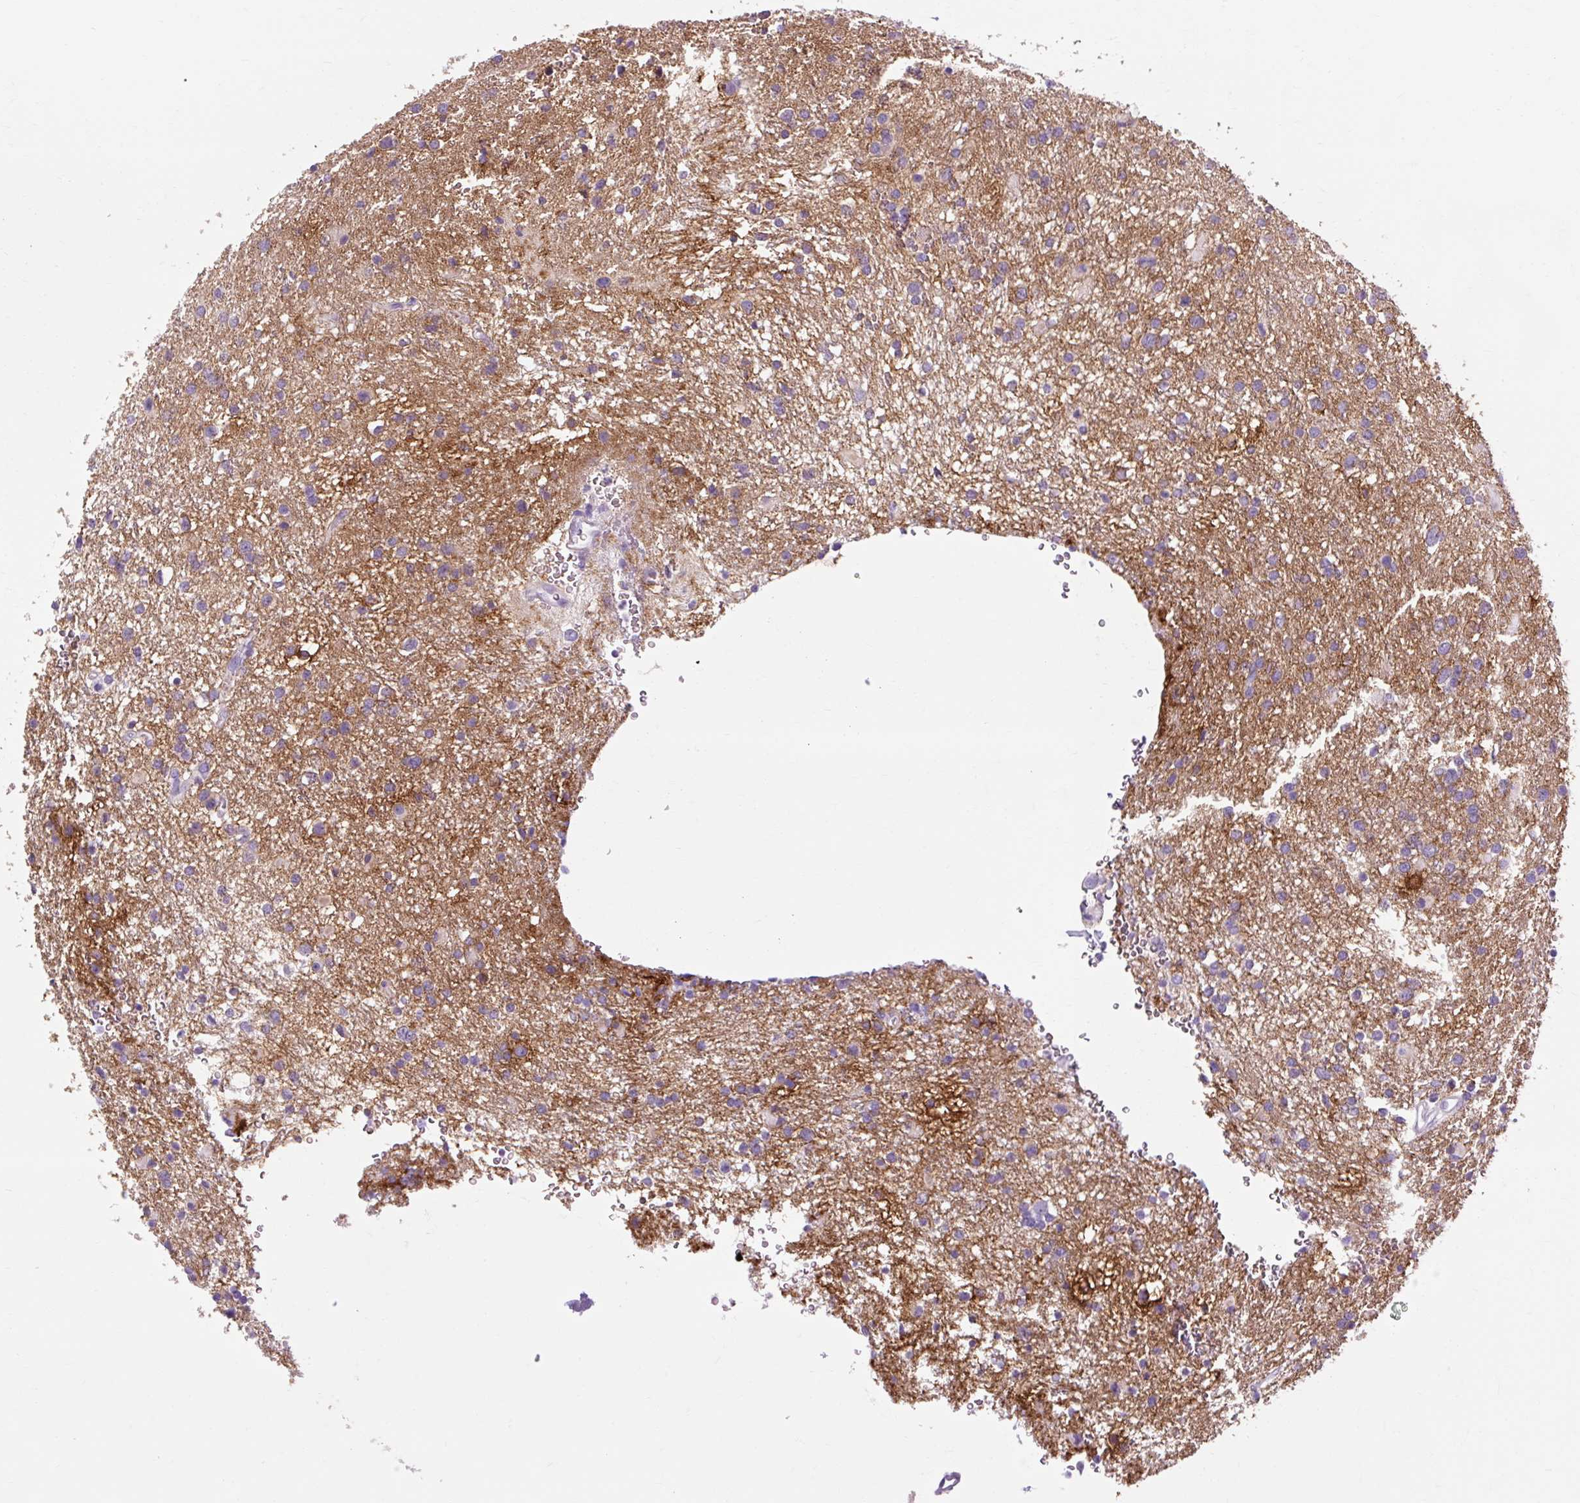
{"staining": {"intensity": "negative", "quantity": "none", "location": "none"}, "tissue": "glioma", "cell_type": "Tumor cells", "image_type": "cancer", "snomed": [{"axis": "morphology", "description": "Glioma, malignant, Low grade"}, {"axis": "topography", "description": "Brain"}], "caption": "Immunohistochemistry (IHC) of human glioma exhibits no positivity in tumor cells.", "gene": "OOEP", "patient": {"sex": "female", "age": 32}}